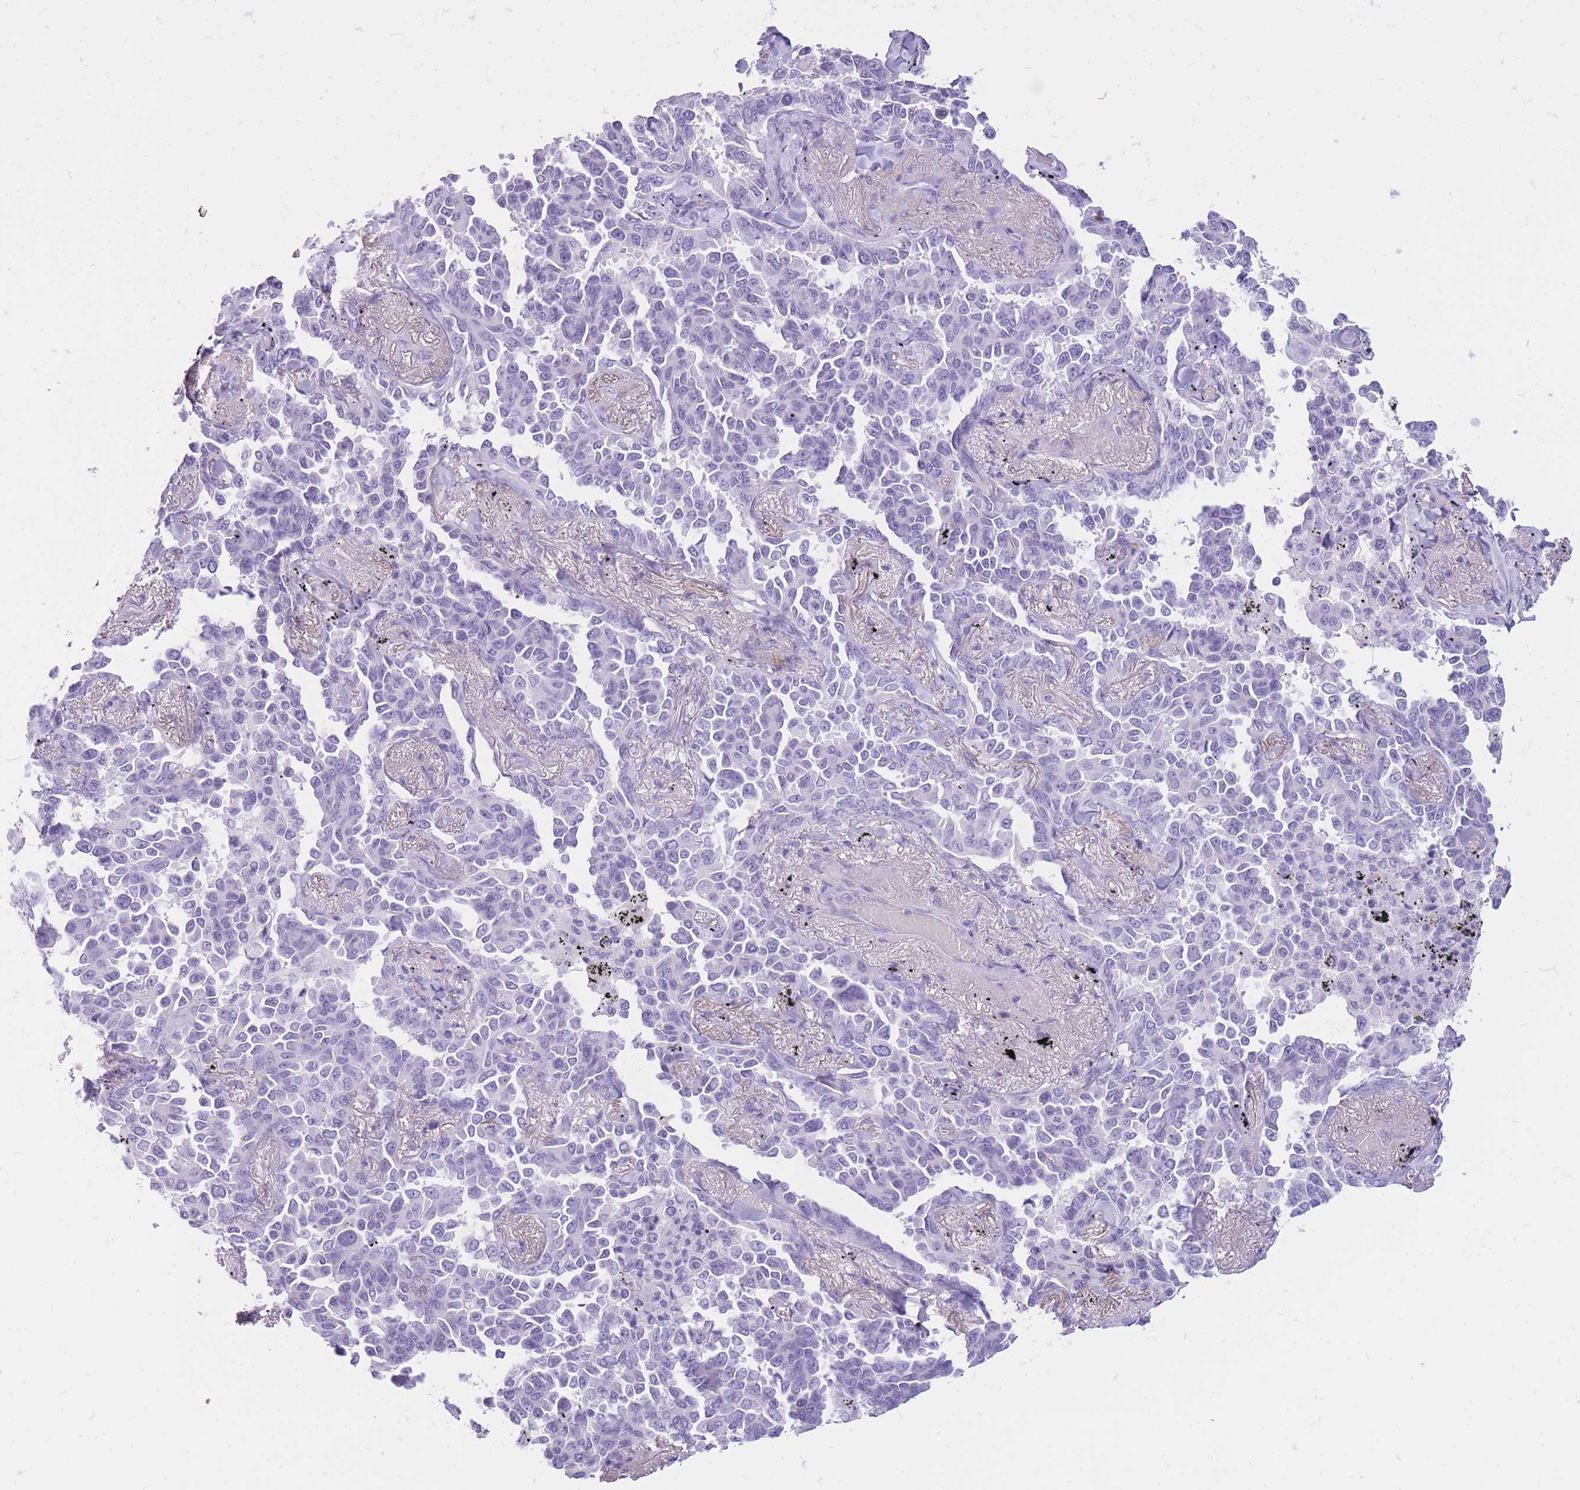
{"staining": {"intensity": "negative", "quantity": "none", "location": "none"}, "tissue": "lung cancer", "cell_type": "Tumor cells", "image_type": "cancer", "snomed": [{"axis": "morphology", "description": "Adenocarcinoma, NOS"}, {"axis": "topography", "description": "Lung"}], "caption": "This micrograph is of lung adenocarcinoma stained with immunohistochemistry to label a protein in brown with the nuclei are counter-stained blue. There is no positivity in tumor cells. (DAB (3,3'-diaminobenzidine) IHC visualized using brightfield microscopy, high magnification).", "gene": "CYP21A2", "patient": {"sex": "female", "age": 67}}